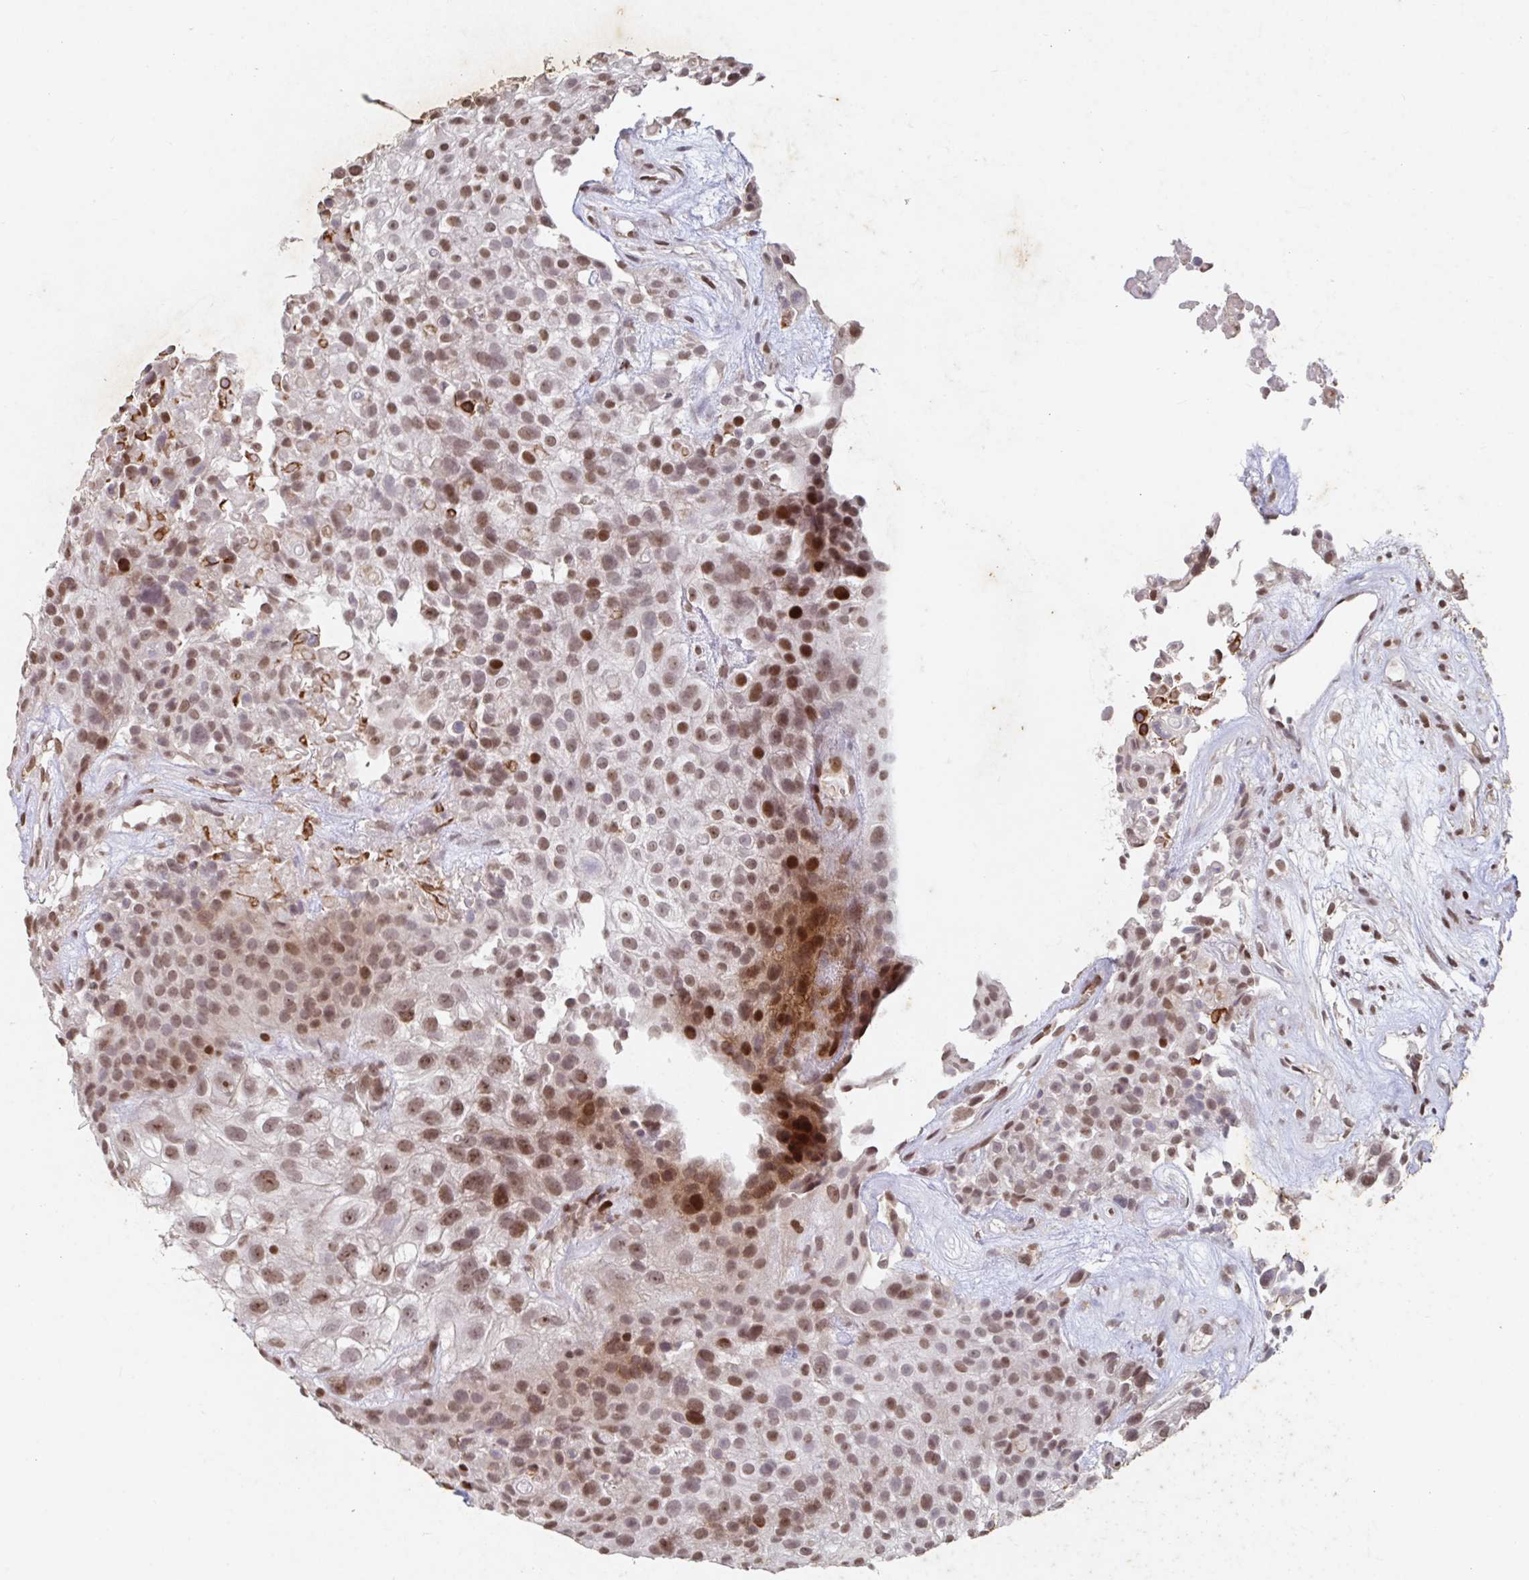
{"staining": {"intensity": "moderate", "quantity": ">75%", "location": "nuclear"}, "tissue": "urothelial cancer", "cell_type": "Tumor cells", "image_type": "cancer", "snomed": [{"axis": "morphology", "description": "Urothelial carcinoma, High grade"}, {"axis": "topography", "description": "Urinary bladder"}], "caption": "This histopathology image reveals IHC staining of human urothelial carcinoma (high-grade), with medium moderate nuclear positivity in about >75% of tumor cells.", "gene": "C19orf53", "patient": {"sex": "male", "age": 56}}